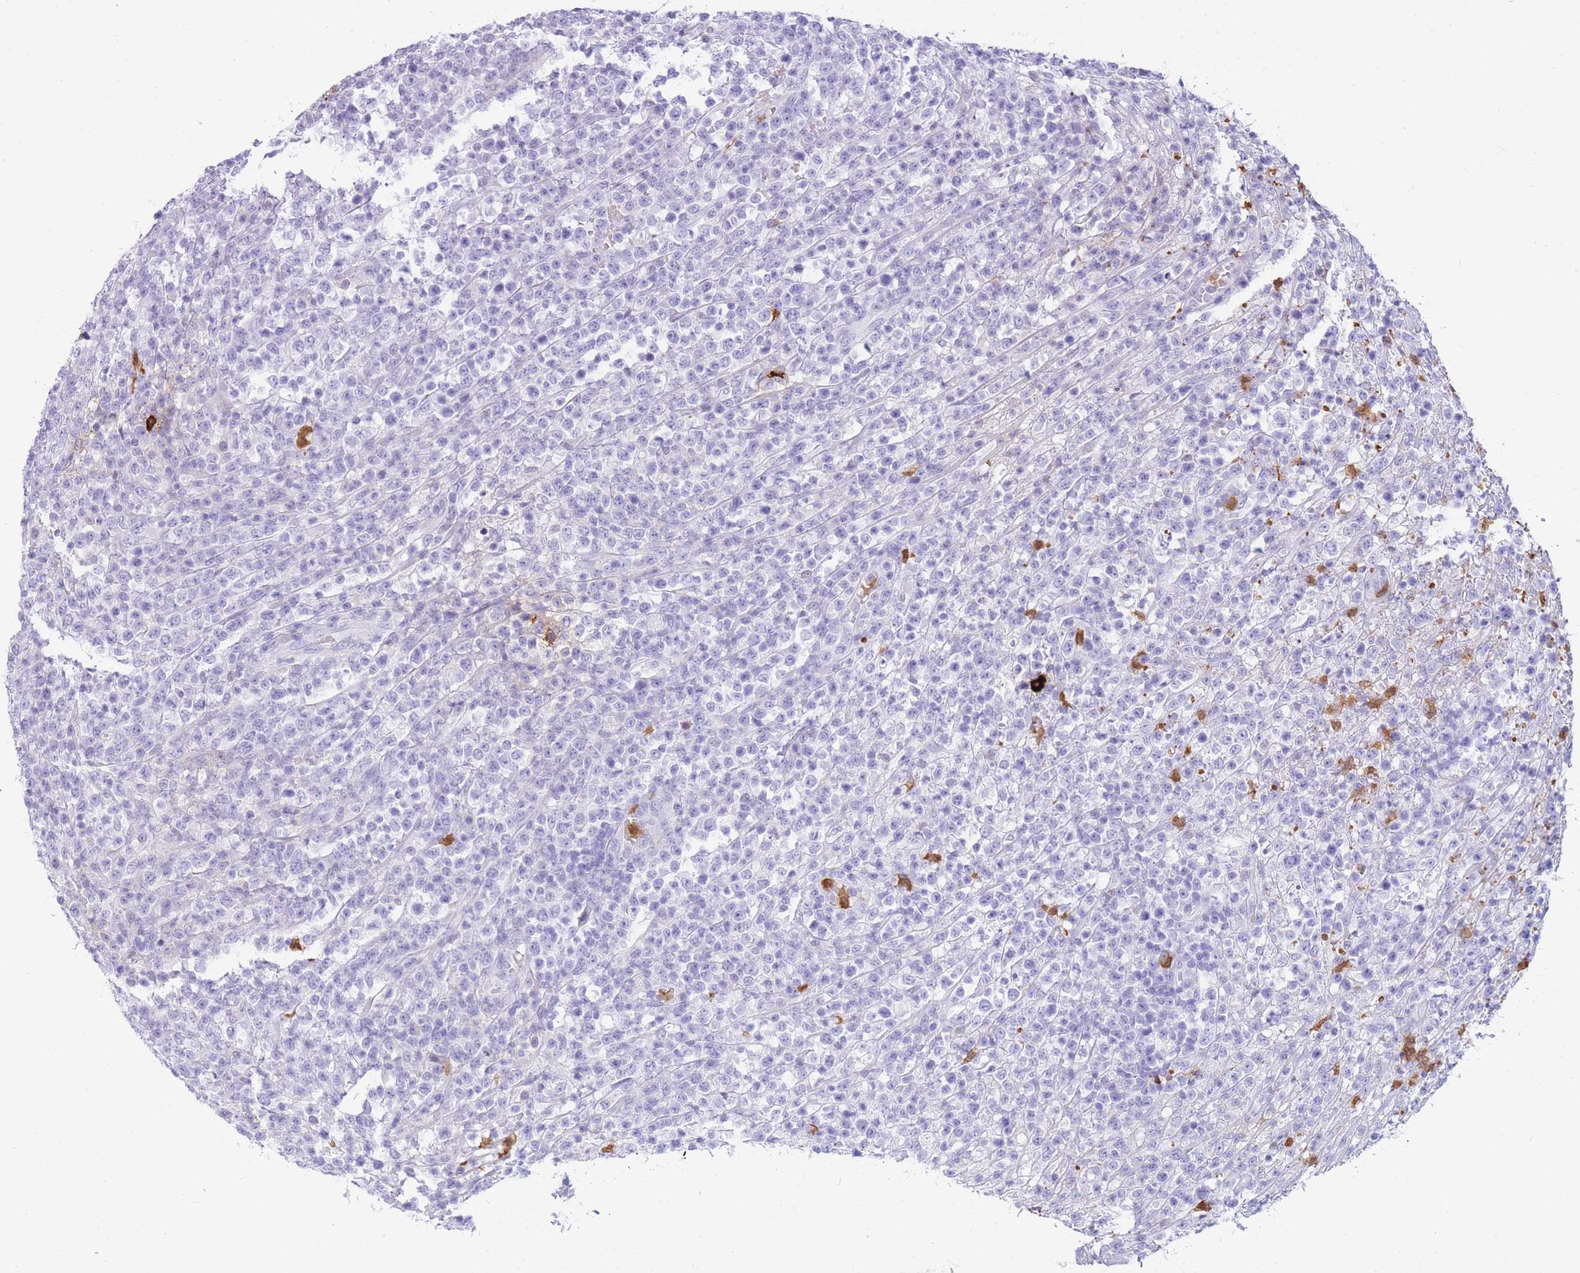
{"staining": {"intensity": "negative", "quantity": "none", "location": "none"}, "tissue": "lymphoma", "cell_type": "Tumor cells", "image_type": "cancer", "snomed": [{"axis": "morphology", "description": "Malignant lymphoma, non-Hodgkin's type, High grade"}, {"axis": "topography", "description": "Colon"}], "caption": "A micrograph of lymphoma stained for a protein exhibits no brown staining in tumor cells.", "gene": "TPSAB1", "patient": {"sex": "female", "age": 53}}